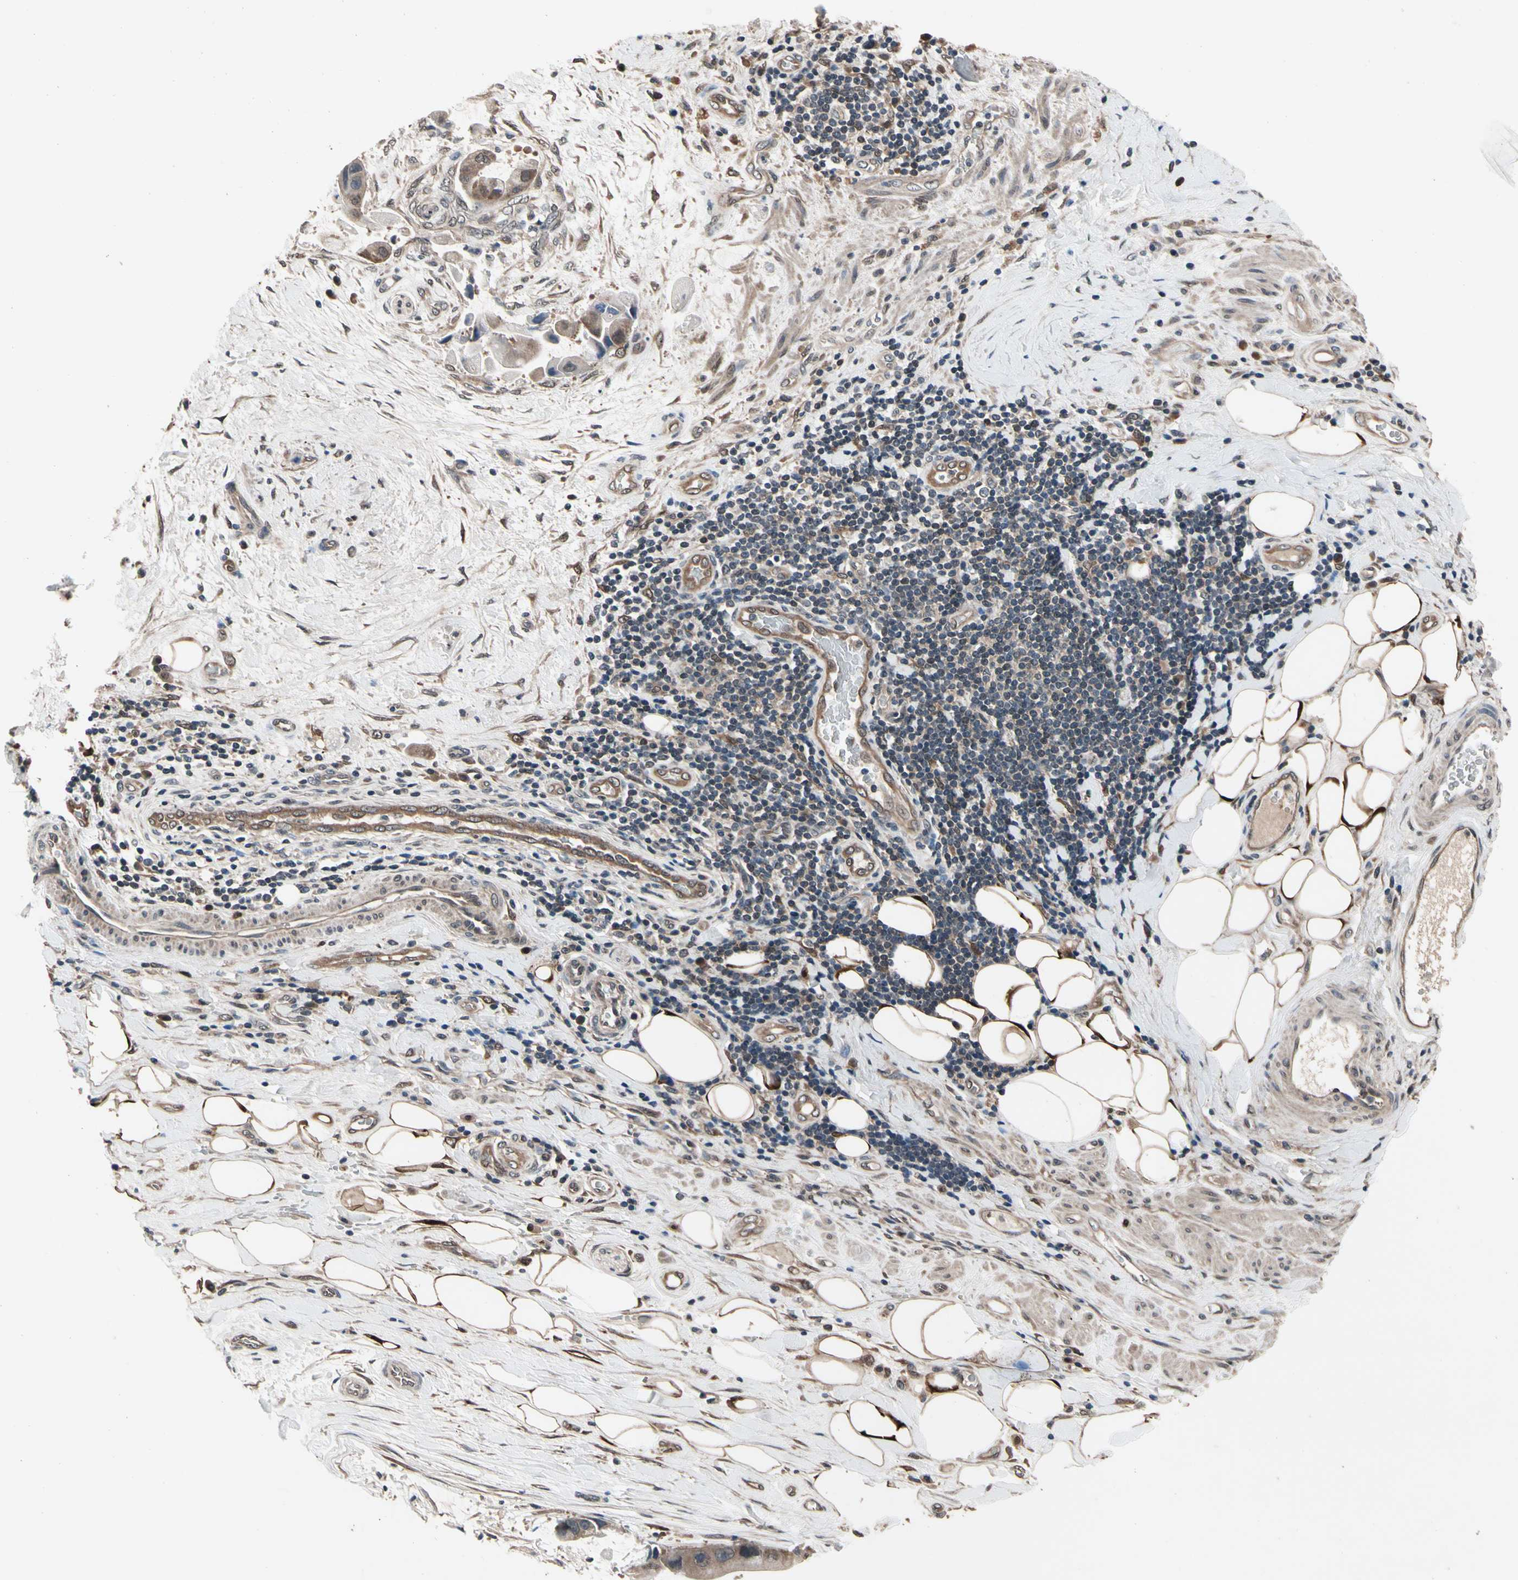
{"staining": {"intensity": "weak", "quantity": ">75%", "location": "cytoplasmic/membranous"}, "tissue": "liver cancer", "cell_type": "Tumor cells", "image_type": "cancer", "snomed": [{"axis": "morphology", "description": "Normal tissue, NOS"}, {"axis": "morphology", "description": "Cholangiocarcinoma"}, {"axis": "topography", "description": "Liver"}, {"axis": "topography", "description": "Peripheral nerve tissue"}], "caption": "Protein staining reveals weak cytoplasmic/membranous staining in about >75% of tumor cells in liver cancer (cholangiocarcinoma). (DAB IHC, brown staining for protein, blue staining for nuclei).", "gene": "PRDX6", "patient": {"sex": "male", "age": 50}}